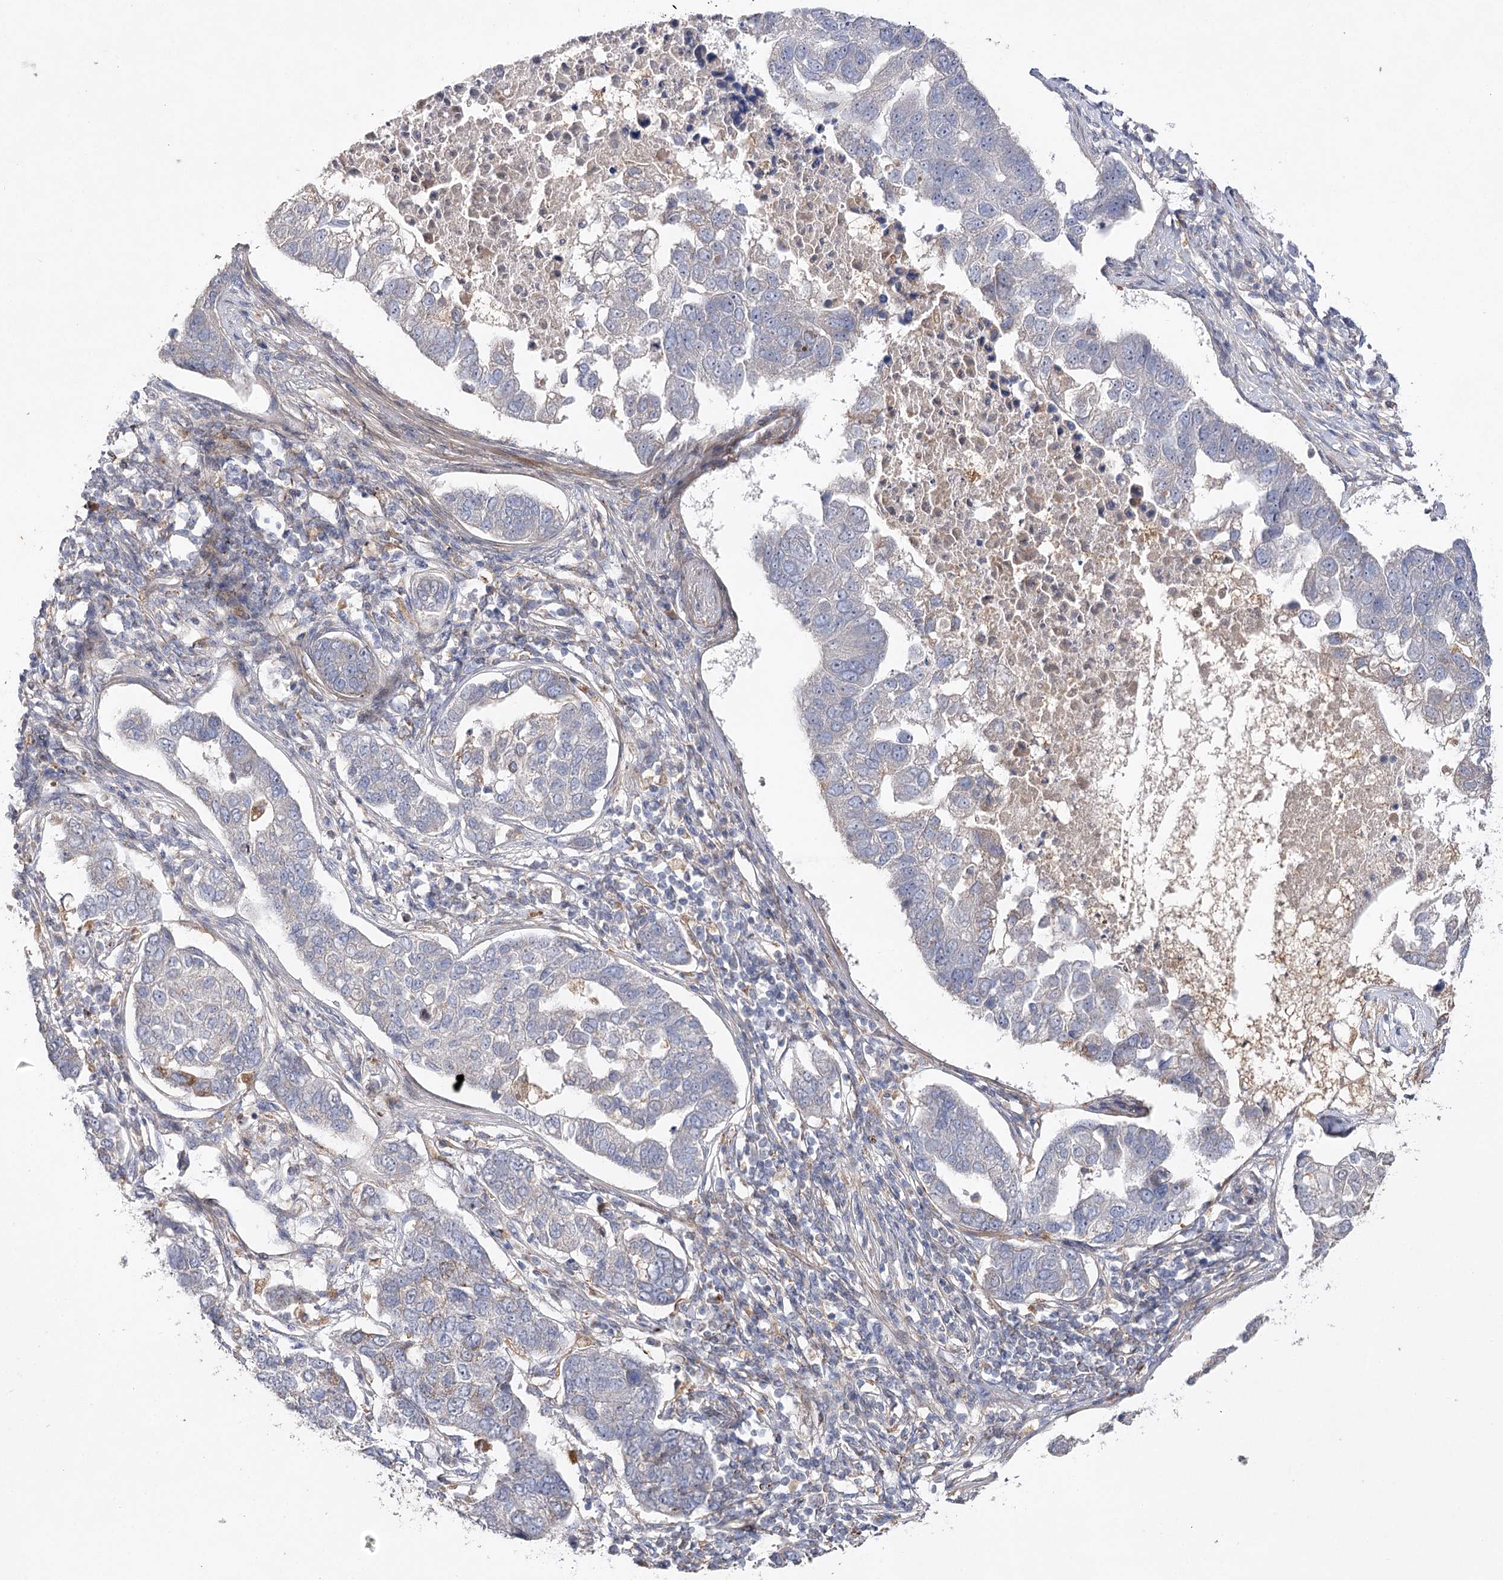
{"staining": {"intensity": "negative", "quantity": "none", "location": "none"}, "tissue": "pancreatic cancer", "cell_type": "Tumor cells", "image_type": "cancer", "snomed": [{"axis": "morphology", "description": "Adenocarcinoma, NOS"}, {"axis": "topography", "description": "Pancreas"}], "caption": "DAB immunohistochemical staining of human pancreatic adenocarcinoma demonstrates no significant expression in tumor cells. Brightfield microscopy of IHC stained with DAB (3,3'-diaminobenzidine) (brown) and hematoxylin (blue), captured at high magnification.", "gene": "OBSL1", "patient": {"sex": "female", "age": 61}}